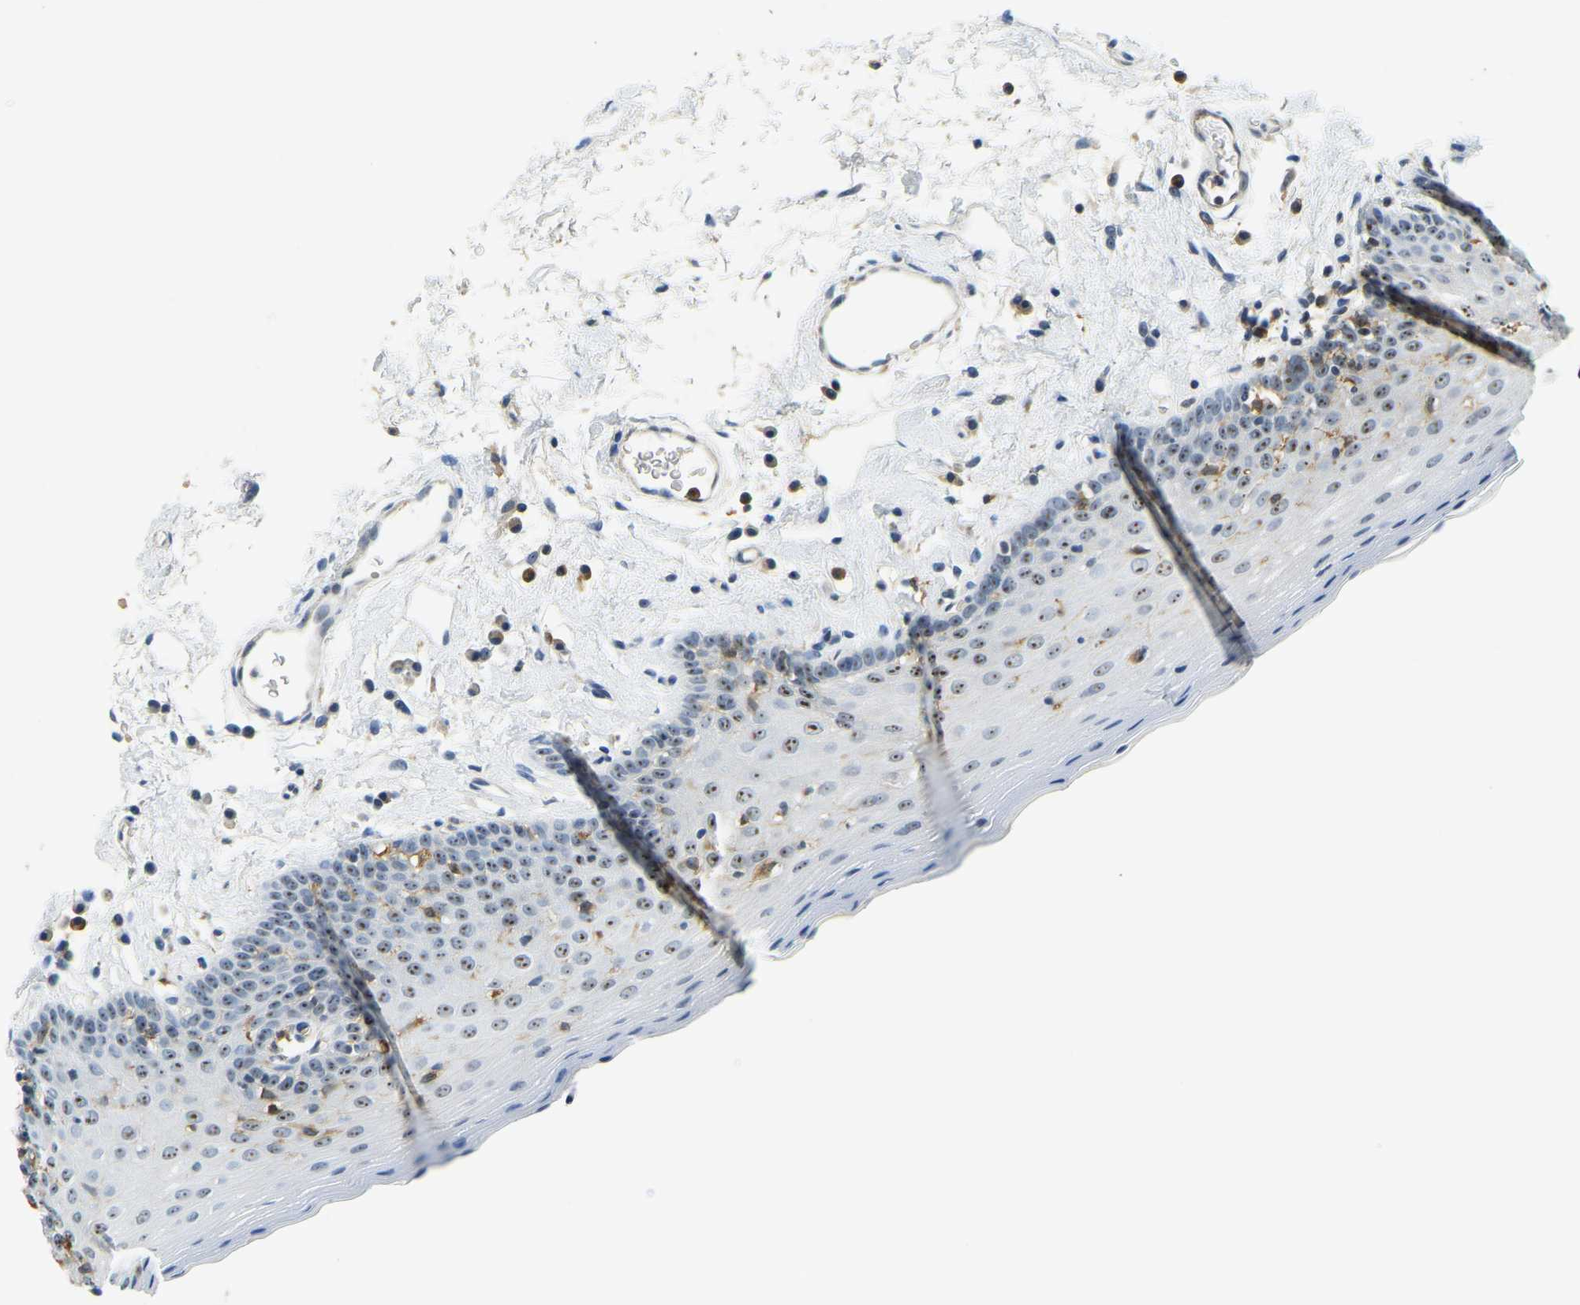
{"staining": {"intensity": "moderate", "quantity": "25%-75%", "location": "nuclear"}, "tissue": "oral mucosa", "cell_type": "Squamous epithelial cells", "image_type": "normal", "snomed": [{"axis": "morphology", "description": "Normal tissue, NOS"}, {"axis": "topography", "description": "Oral tissue"}], "caption": "Protein staining by immunohistochemistry (IHC) shows moderate nuclear staining in approximately 25%-75% of squamous epithelial cells in unremarkable oral mucosa.", "gene": "RRP1", "patient": {"sex": "male", "age": 66}}